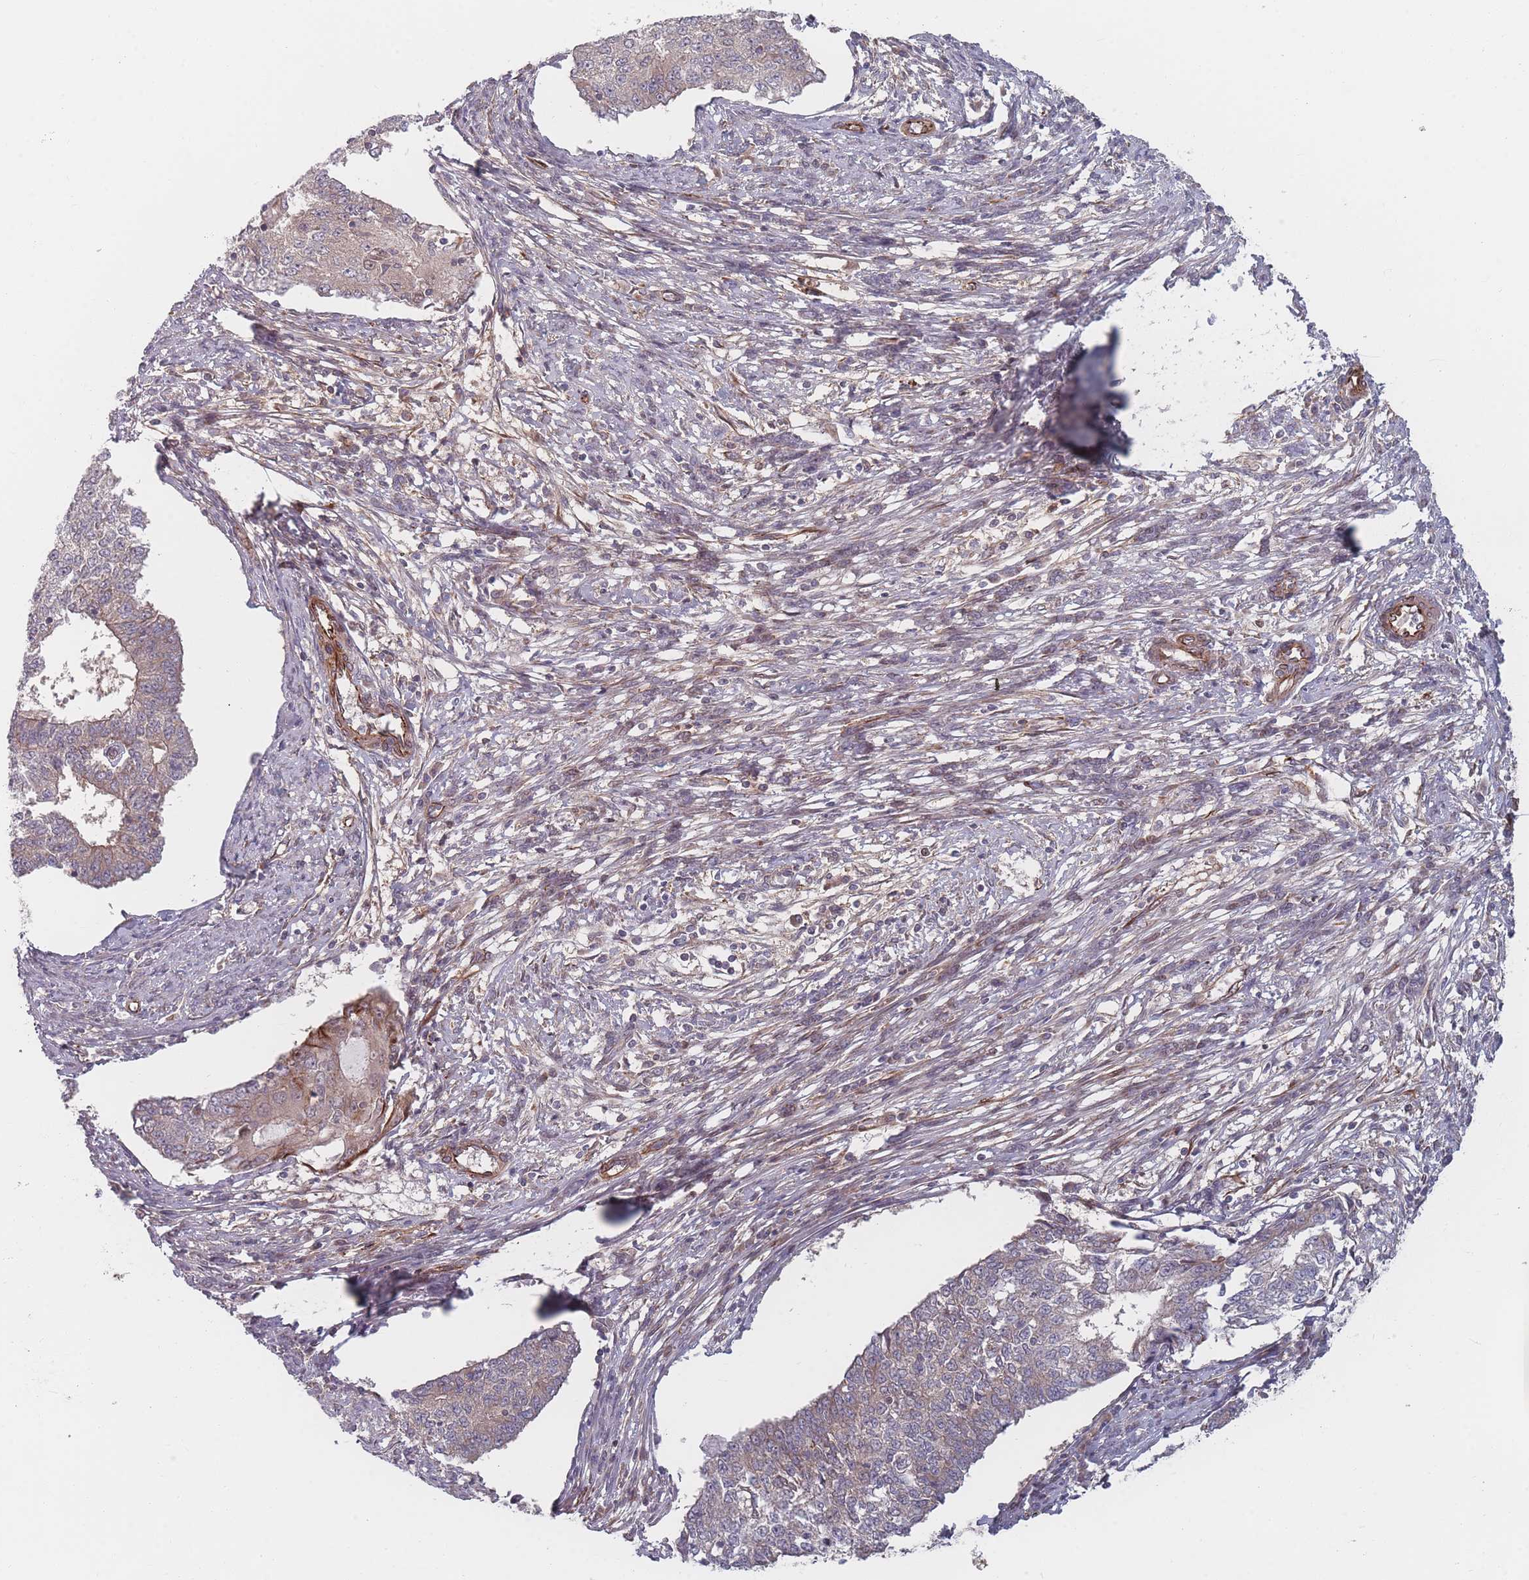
{"staining": {"intensity": "negative", "quantity": "none", "location": "none"}, "tissue": "endometrial cancer", "cell_type": "Tumor cells", "image_type": "cancer", "snomed": [{"axis": "morphology", "description": "Adenocarcinoma, NOS"}, {"axis": "topography", "description": "Endometrium"}], "caption": "IHC photomicrograph of neoplastic tissue: endometrial adenocarcinoma stained with DAB (3,3'-diaminobenzidine) exhibits no significant protein positivity in tumor cells.", "gene": "EEF1AKMT2", "patient": {"sex": "female", "age": 56}}